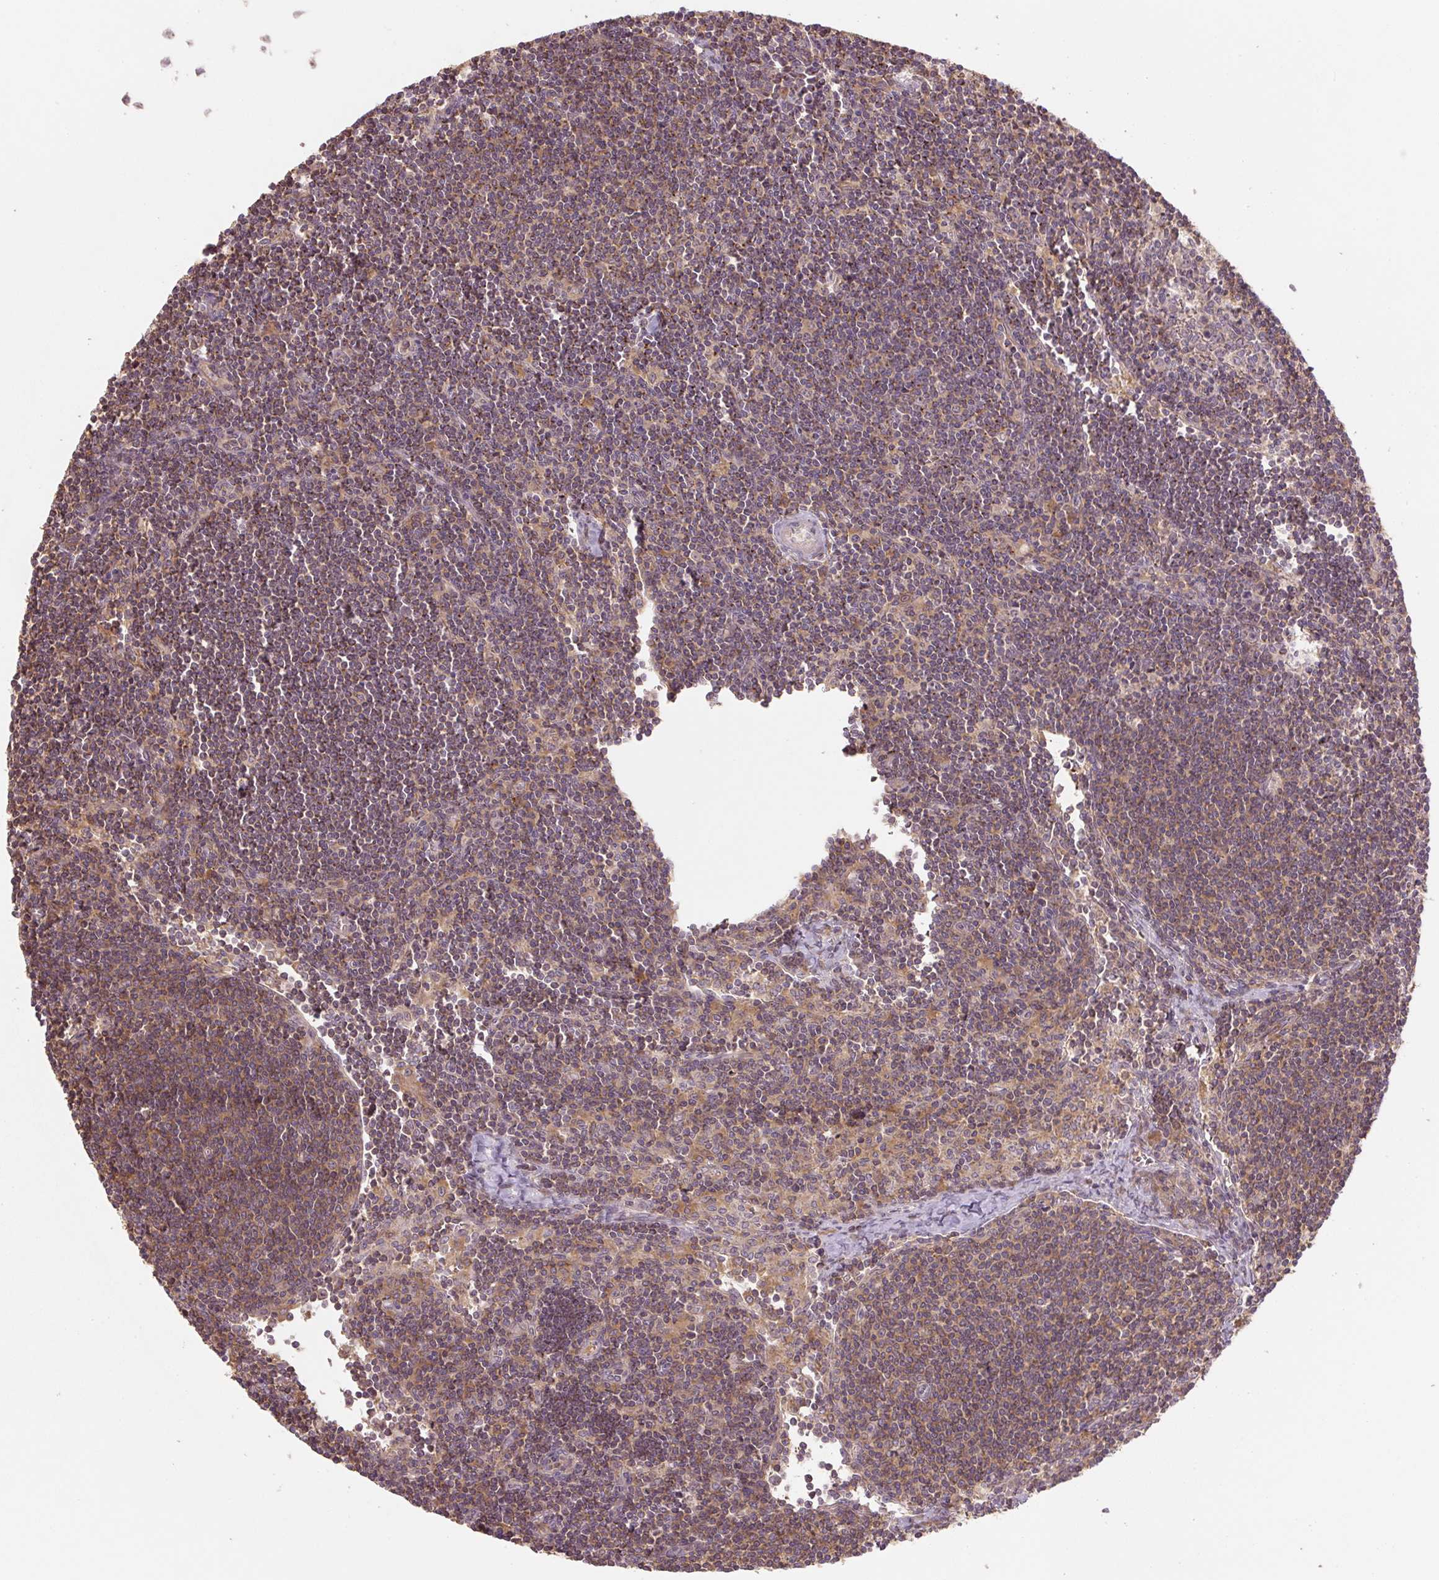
{"staining": {"intensity": "weak", "quantity": "<25%", "location": "cytoplasmic/membranous"}, "tissue": "lymph node", "cell_type": "Non-germinal center cells", "image_type": "normal", "snomed": [{"axis": "morphology", "description": "Normal tissue, NOS"}, {"axis": "topography", "description": "Lymph node"}], "caption": "IHC of benign lymph node reveals no staining in non-germinal center cells.", "gene": "C2orf73", "patient": {"sex": "female", "age": 29}}